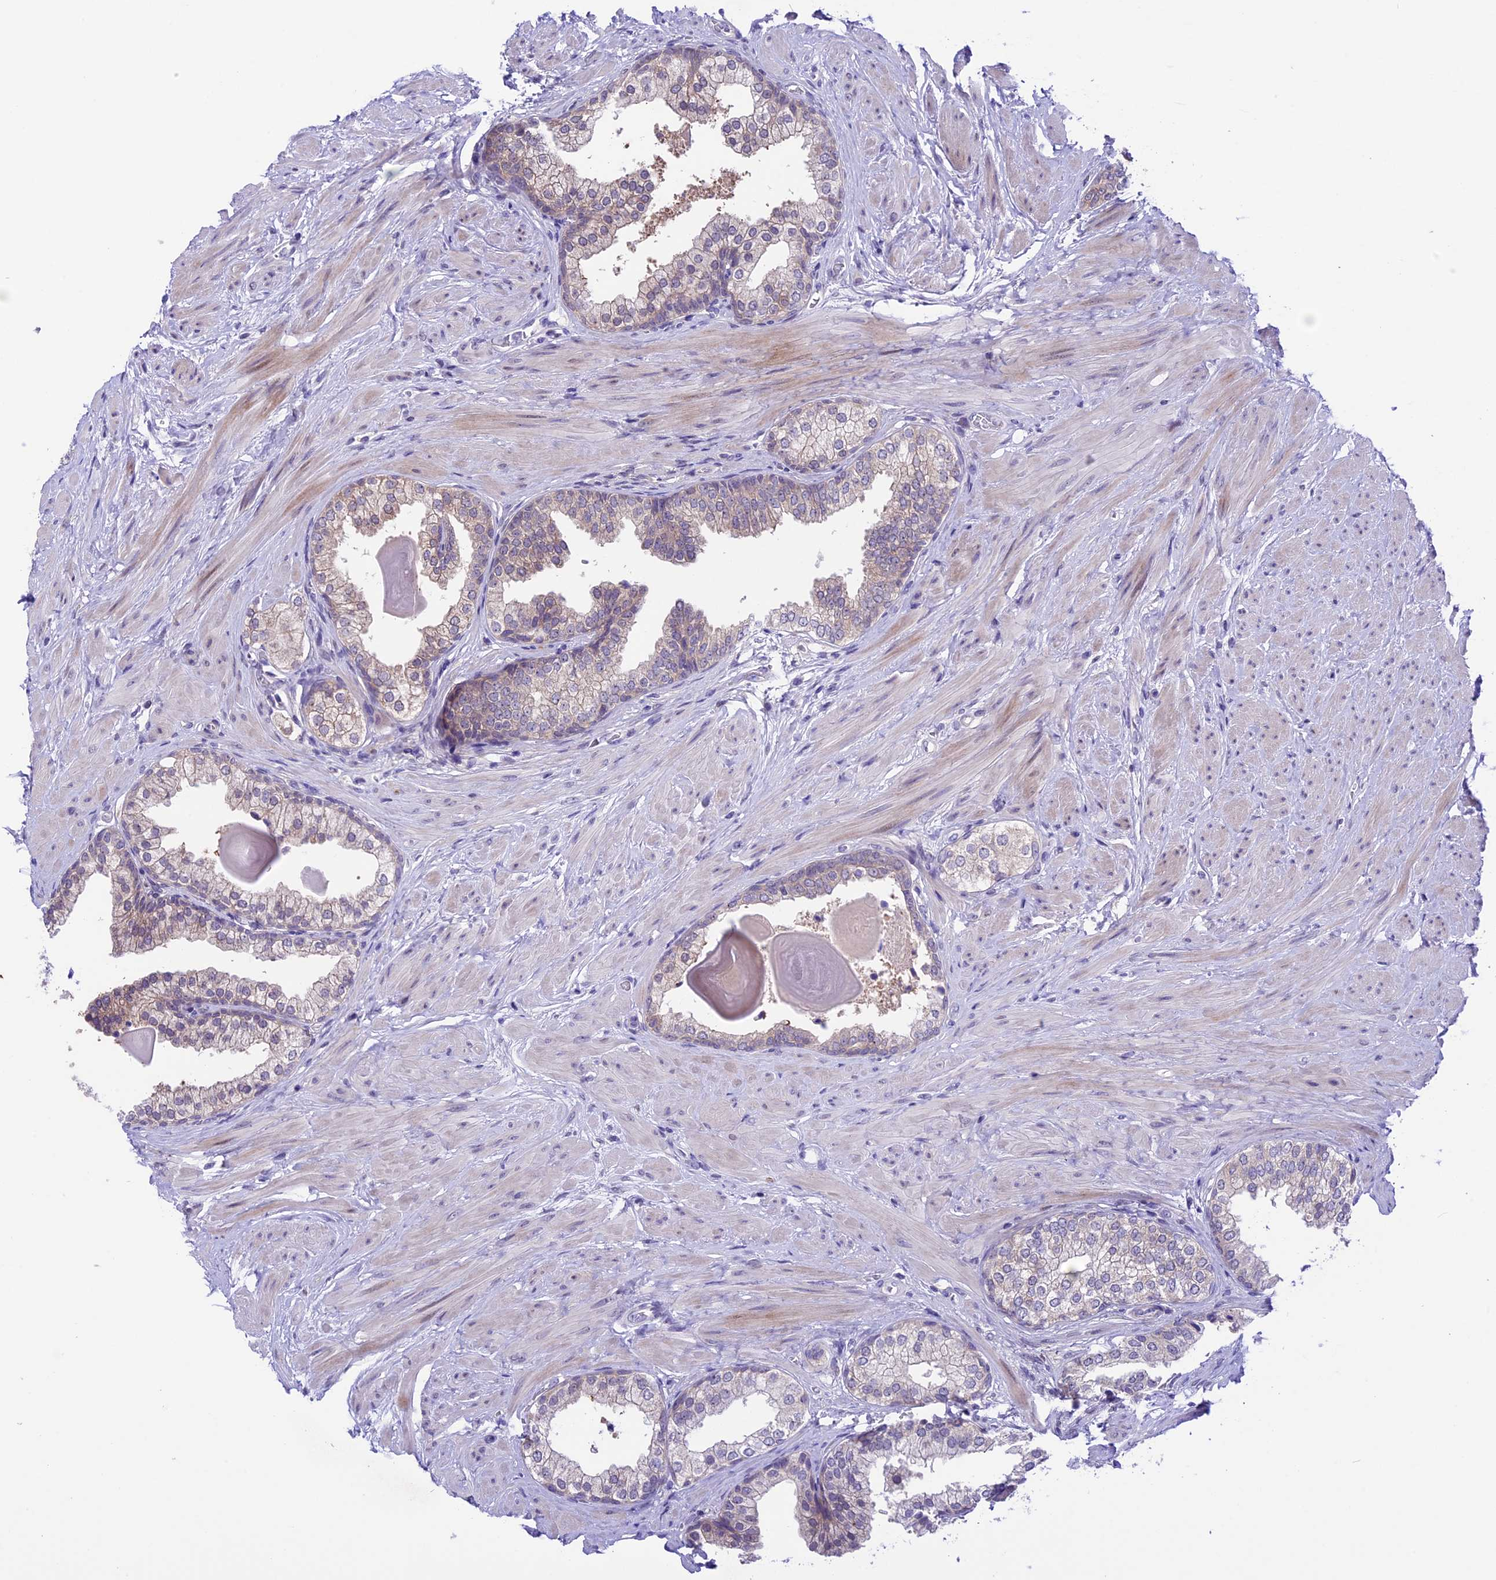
{"staining": {"intensity": "weak", "quantity": "25%-75%", "location": "cytoplasmic/membranous"}, "tissue": "prostate", "cell_type": "Glandular cells", "image_type": "normal", "snomed": [{"axis": "morphology", "description": "Normal tissue, NOS"}, {"axis": "topography", "description": "Prostate"}], "caption": "Prostate stained for a protein (brown) demonstrates weak cytoplasmic/membranous positive expression in approximately 25%-75% of glandular cells.", "gene": "XKR7", "patient": {"sex": "male", "age": 48}}